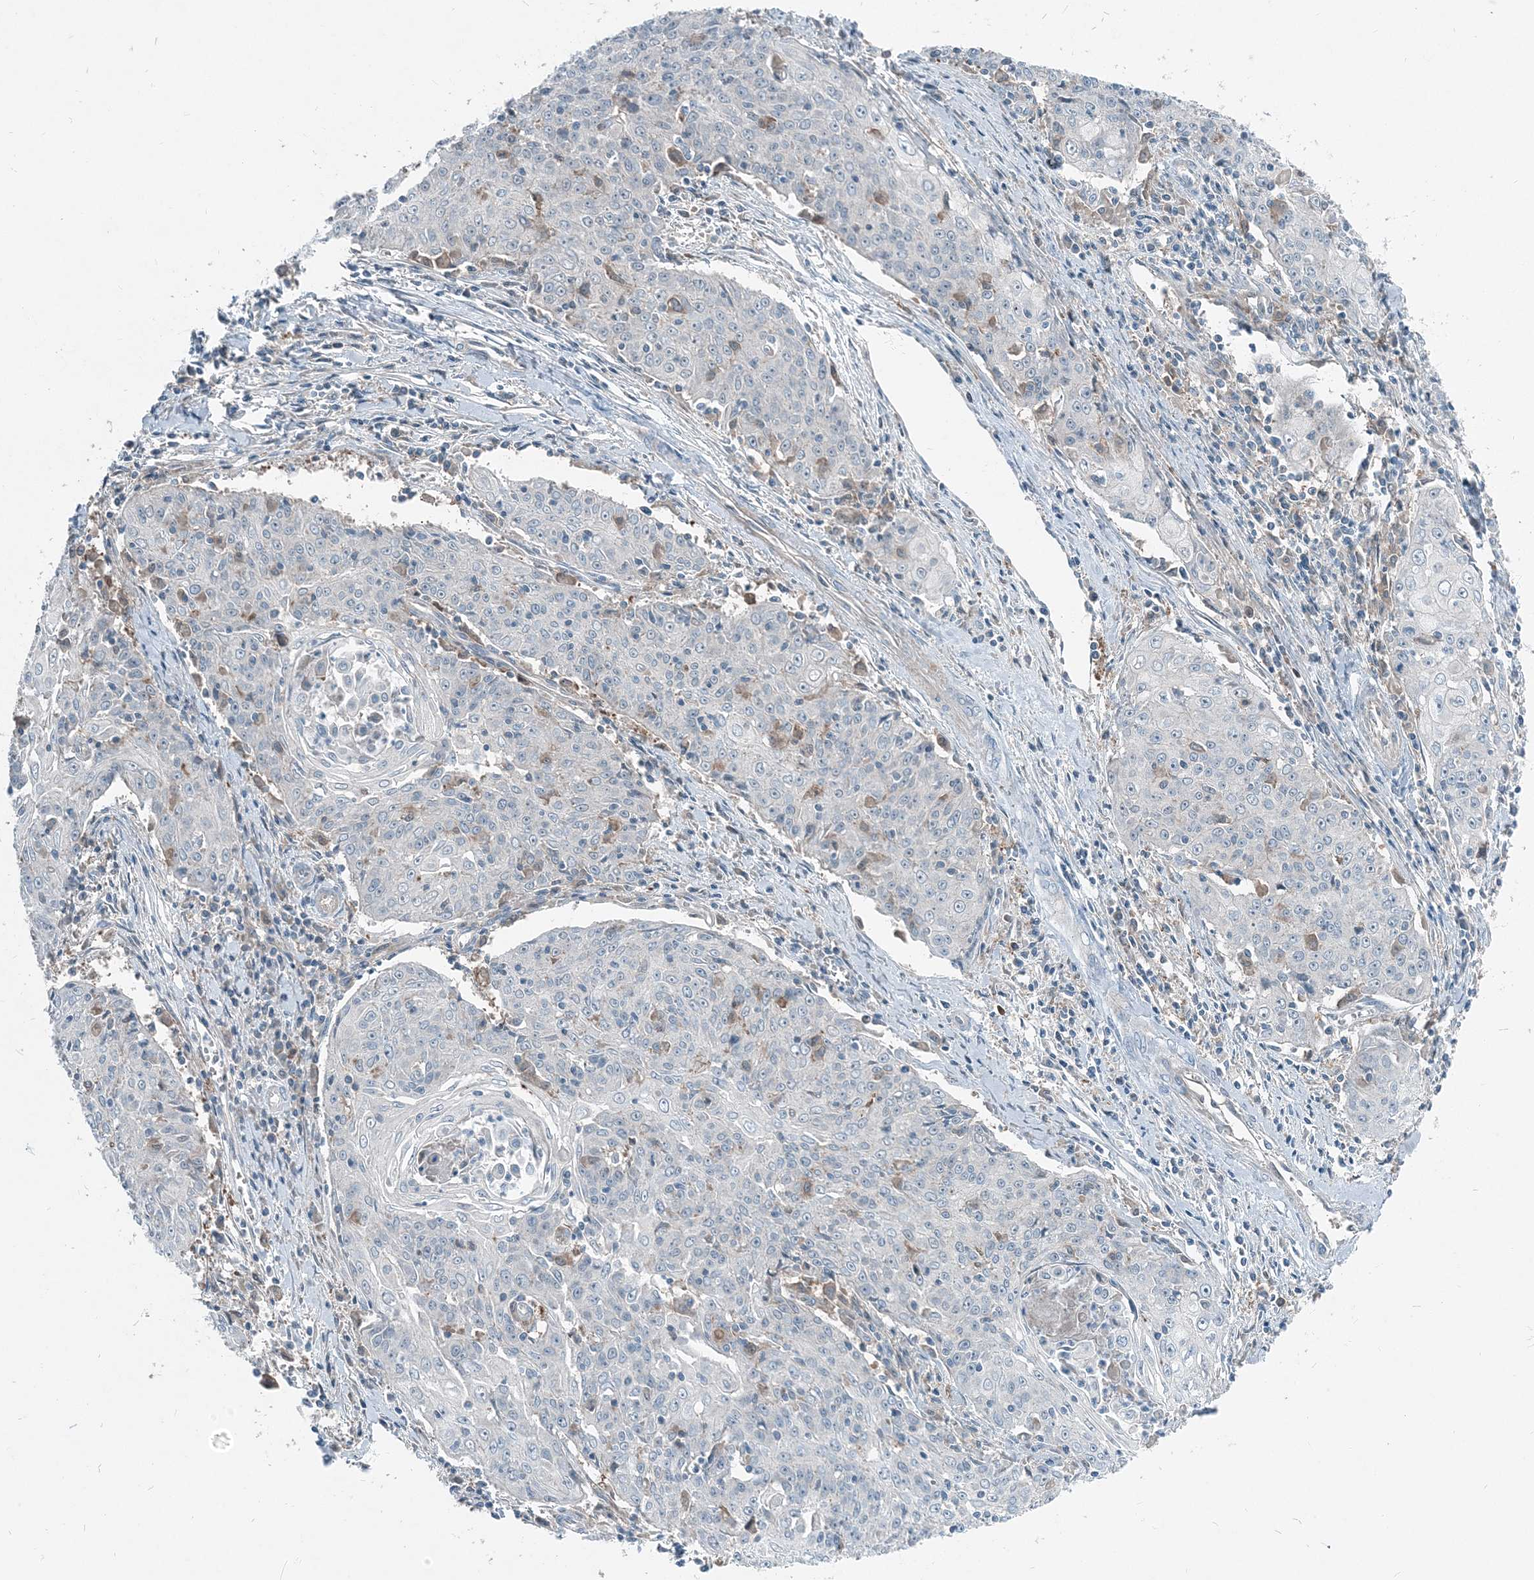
{"staining": {"intensity": "negative", "quantity": "none", "location": "none"}, "tissue": "cervical cancer", "cell_type": "Tumor cells", "image_type": "cancer", "snomed": [{"axis": "morphology", "description": "Squamous cell carcinoma, NOS"}, {"axis": "topography", "description": "Cervix"}], "caption": "A photomicrograph of human squamous cell carcinoma (cervical) is negative for staining in tumor cells.", "gene": "ARMH1", "patient": {"sex": "female", "age": 48}}